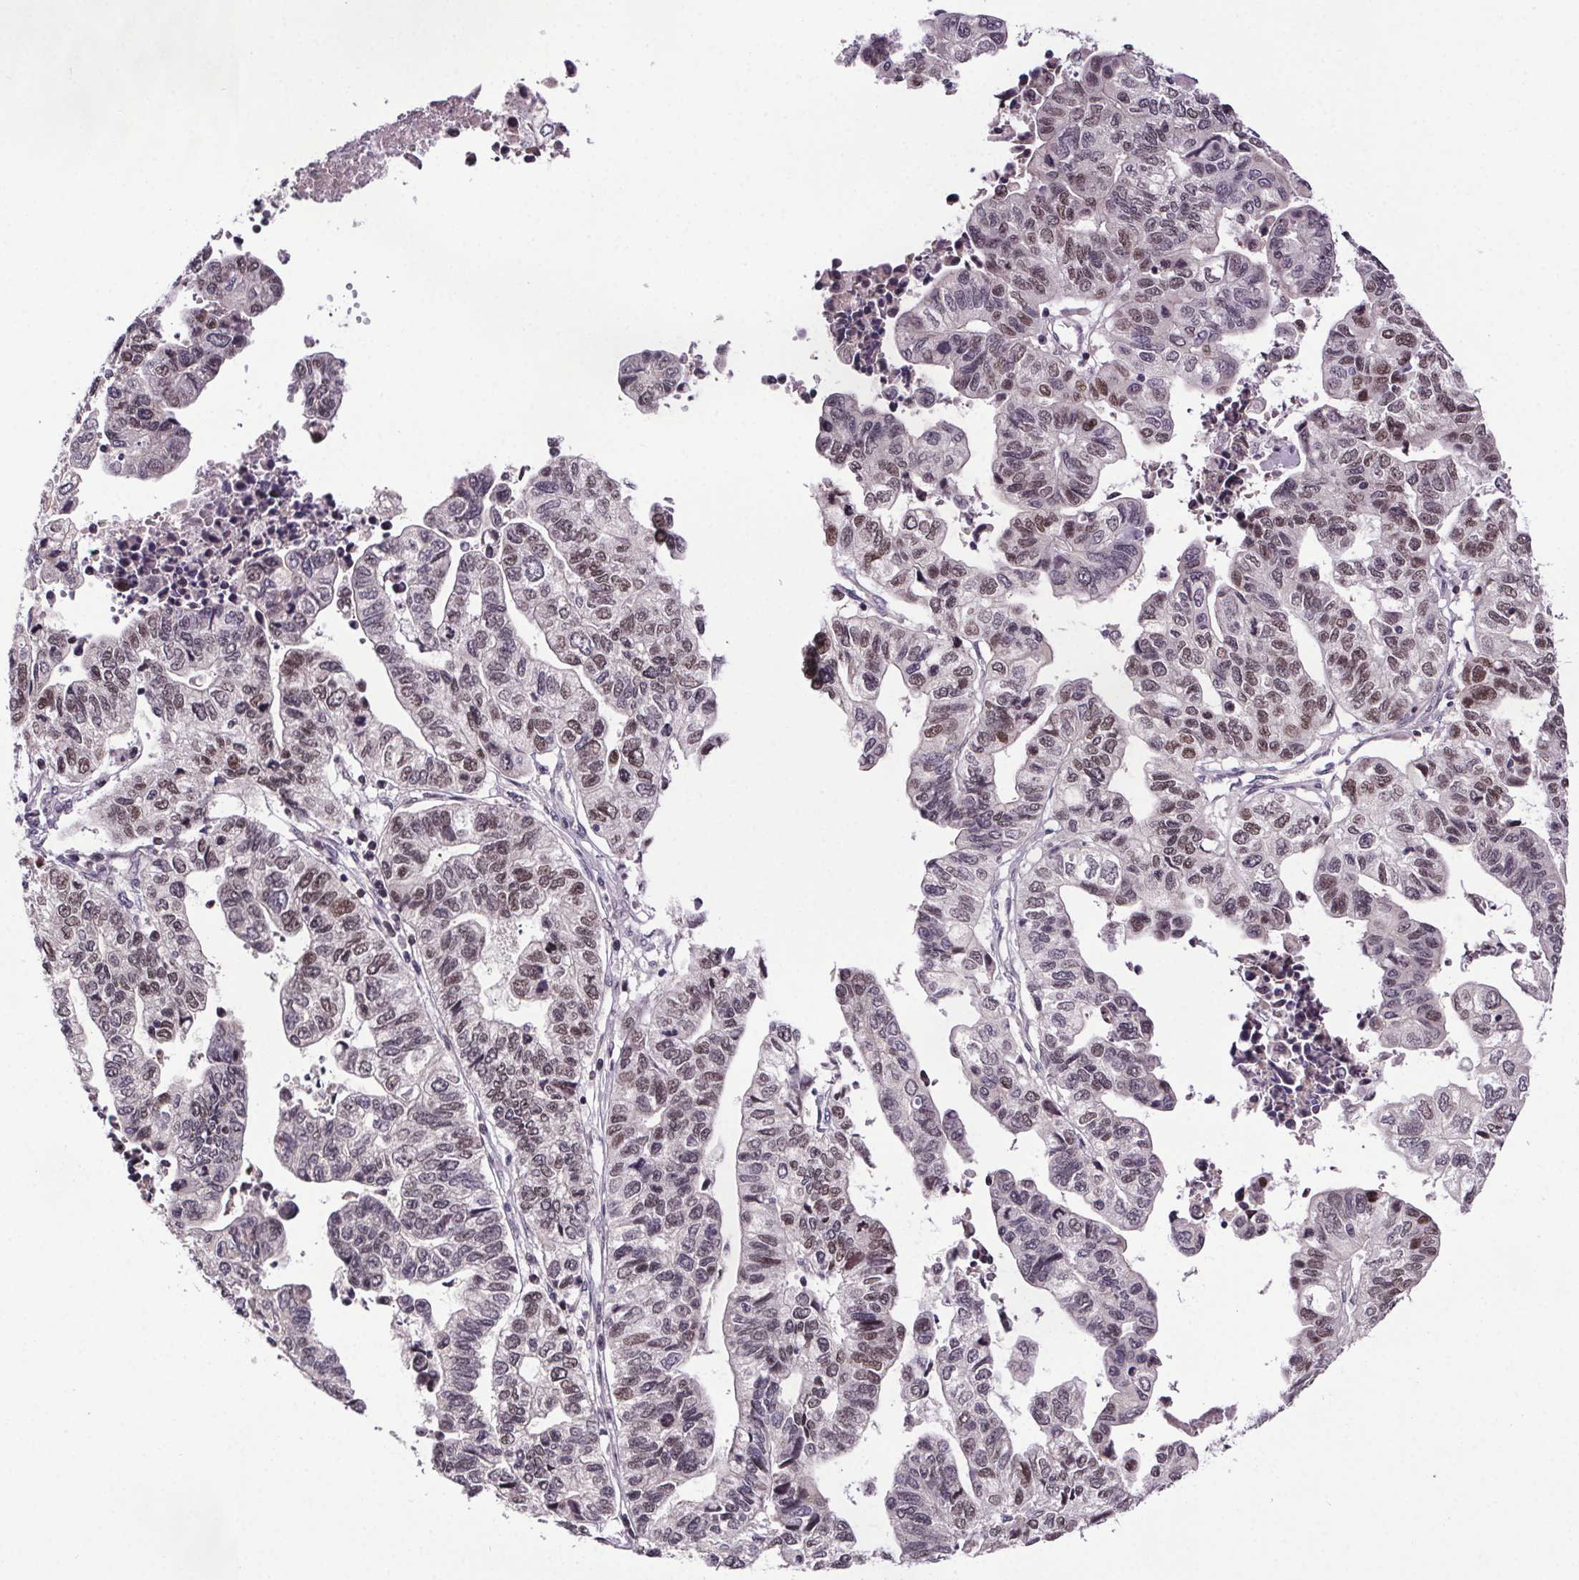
{"staining": {"intensity": "moderate", "quantity": "<25%", "location": "nuclear"}, "tissue": "stomach cancer", "cell_type": "Tumor cells", "image_type": "cancer", "snomed": [{"axis": "morphology", "description": "Adenocarcinoma, NOS"}, {"axis": "topography", "description": "Stomach, upper"}], "caption": "A brown stain highlights moderate nuclear staining of a protein in human stomach adenocarcinoma tumor cells. The staining is performed using DAB (3,3'-diaminobenzidine) brown chromogen to label protein expression. The nuclei are counter-stained blue using hematoxylin.", "gene": "ATMIN", "patient": {"sex": "female", "age": 67}}